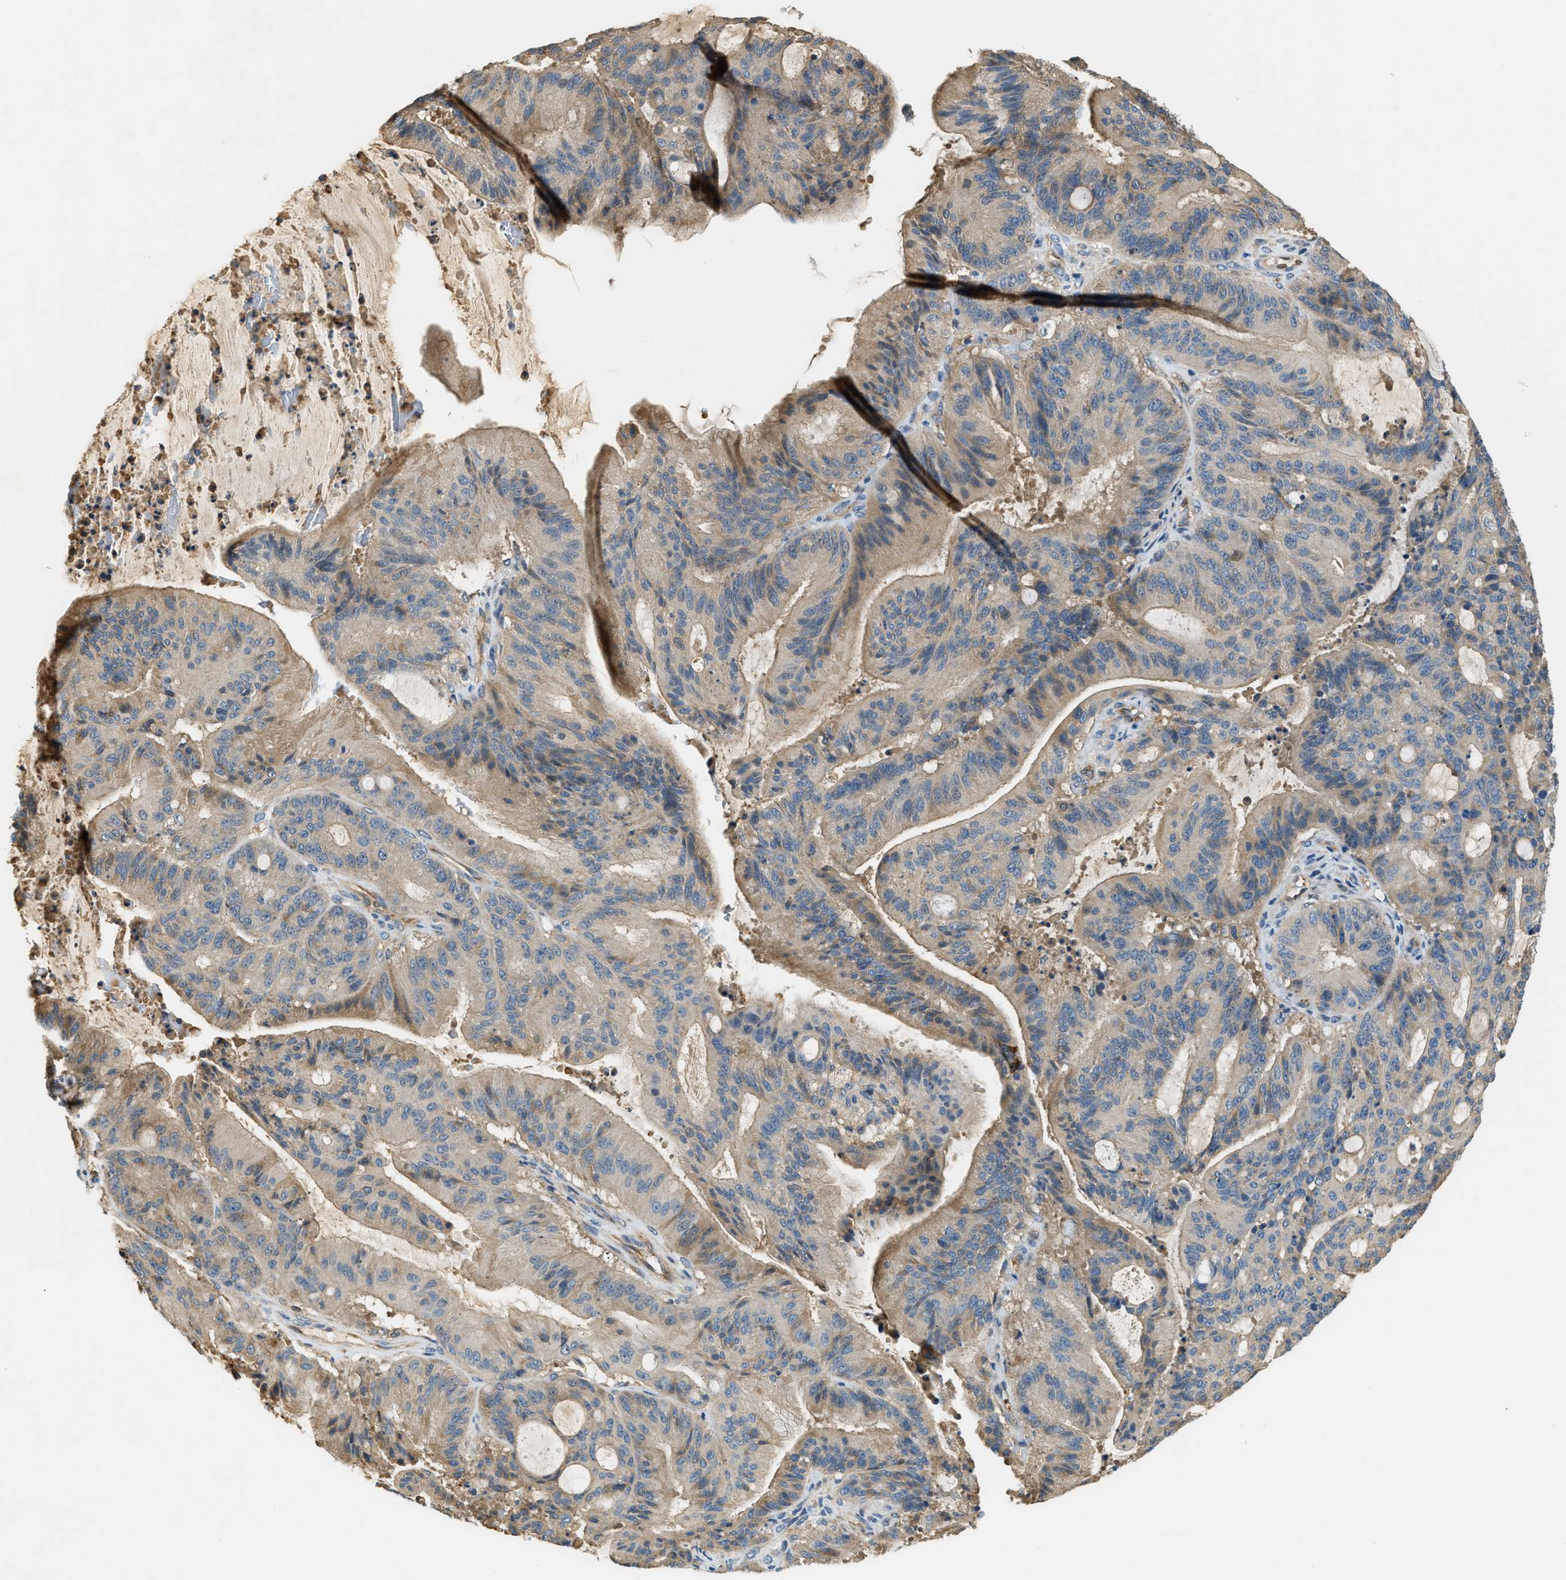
{"staining": {"intensity": "weak", "quantity": ">75%", "location": "cytoplasmic/membranous"}, "tissue": "liver cancer", "cell_type": "Tumor cells", "image_type": "cancer", "snomed": [{"axis": "morphology", "description": "Normal tissue, NOS"}, {"axis": "morphology", "description": "Cholangiocarcinoma"}, {"axis": "topography", "description": "Liver"}, {"axis": "topography", "description": "Peripheral nerve tissue"}], "caption": "Immunohistochemical staining of cholangiocarcinoma (liver) demonstrates weak cytoplasmic/membranous protein staining in approximately >75% of tumor cells.", "gene": "CFLAR", "patient": {"sex": "female", "age": 73}}